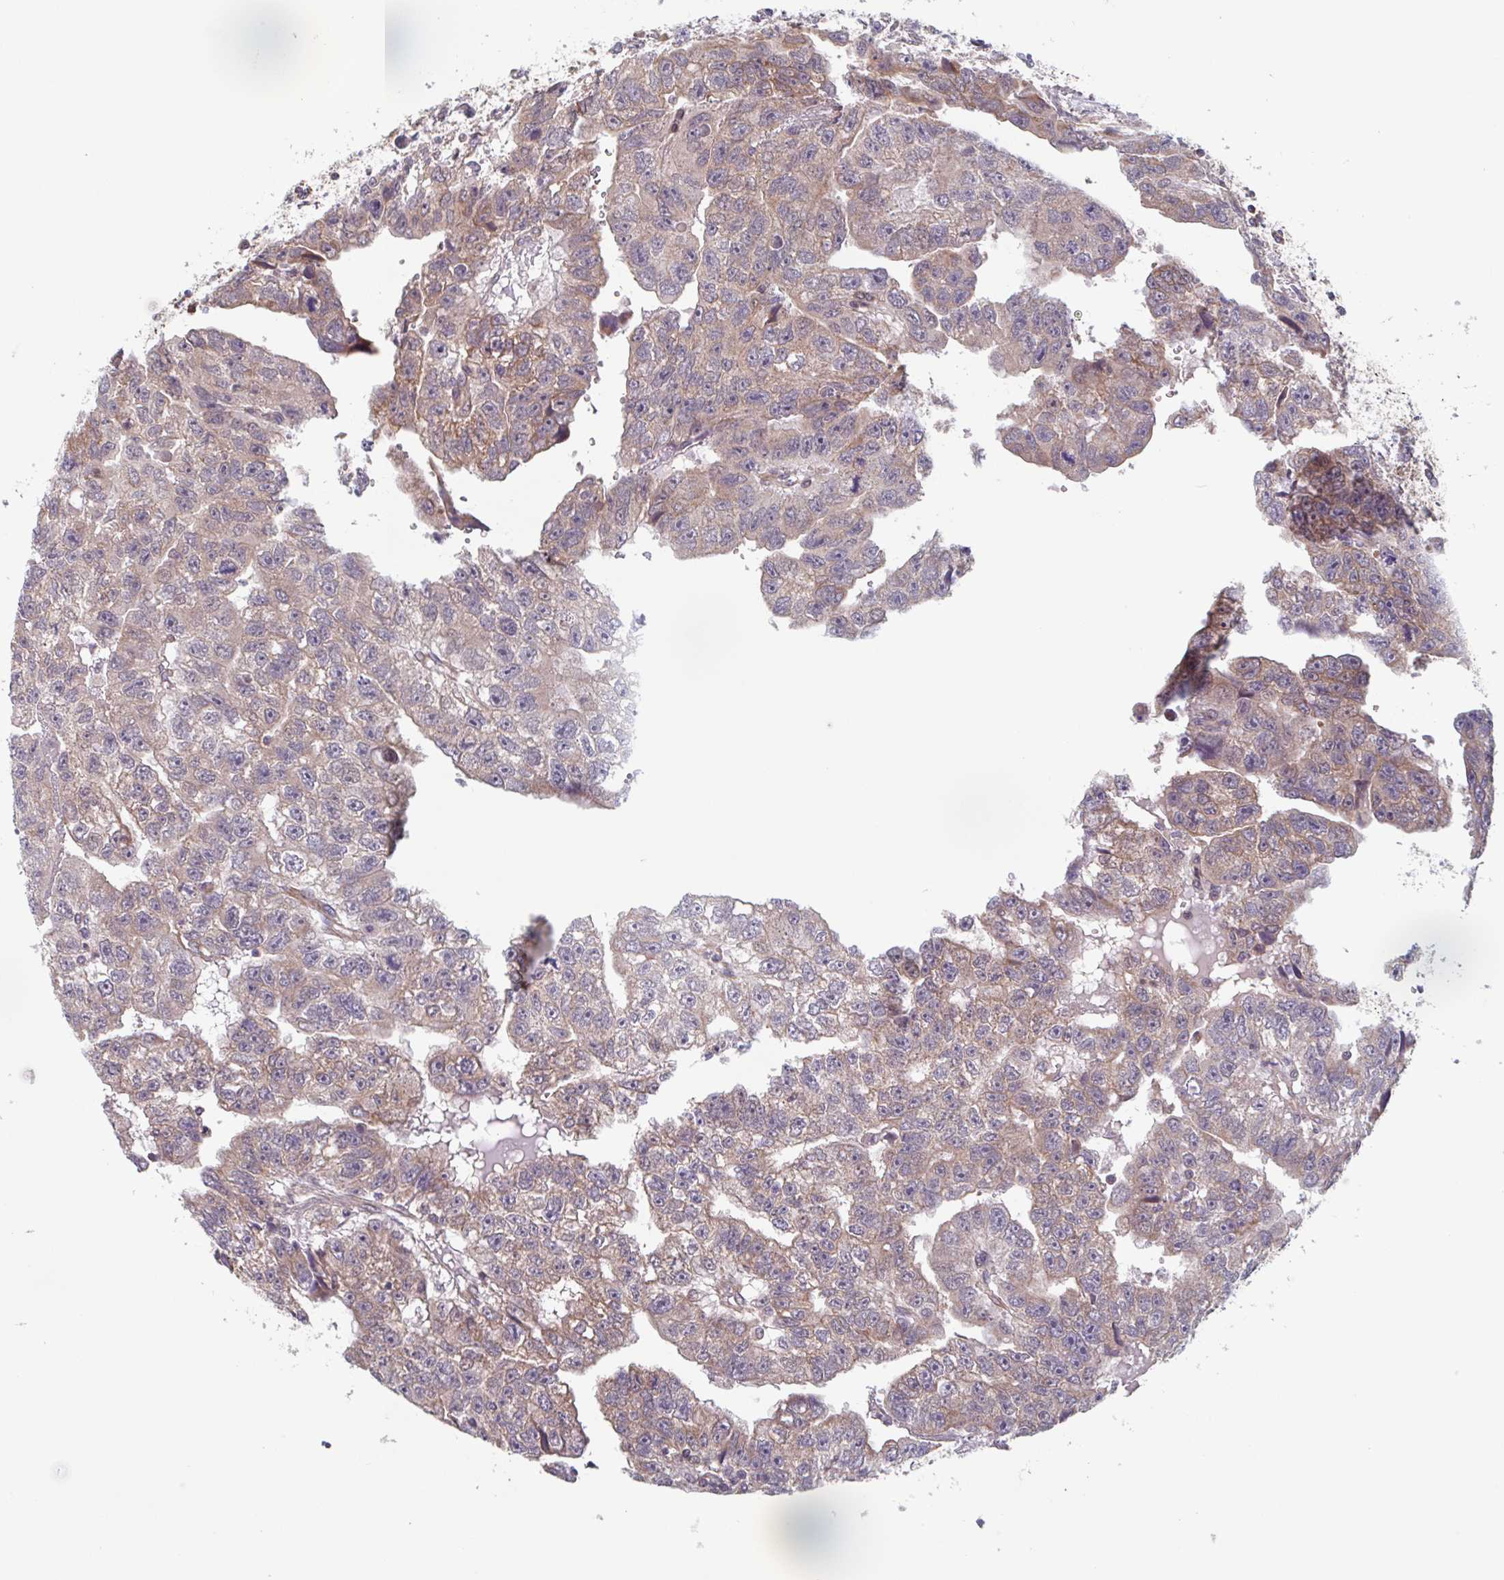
{"staining": {"intensity": "weak", "quantity": "25%-75%", "location": "cytoplasmic/membranous"}, "tissue": "testis cancer", "cell_type": "Tumor cells", "image_type": "cancer", "snomed": [{"axis": "morphology", "description": "Carcinoma, Embryonal, NOS"}, {"axis": "topography", "description": "Testis"}], "caption": "Tumor cells demonstrate weak cytoplasmic/membranous staining in about 25%-75% of cells in testis cancer.", "gene": "SURF1", "patient": {"sex": "male", "age": 20}}